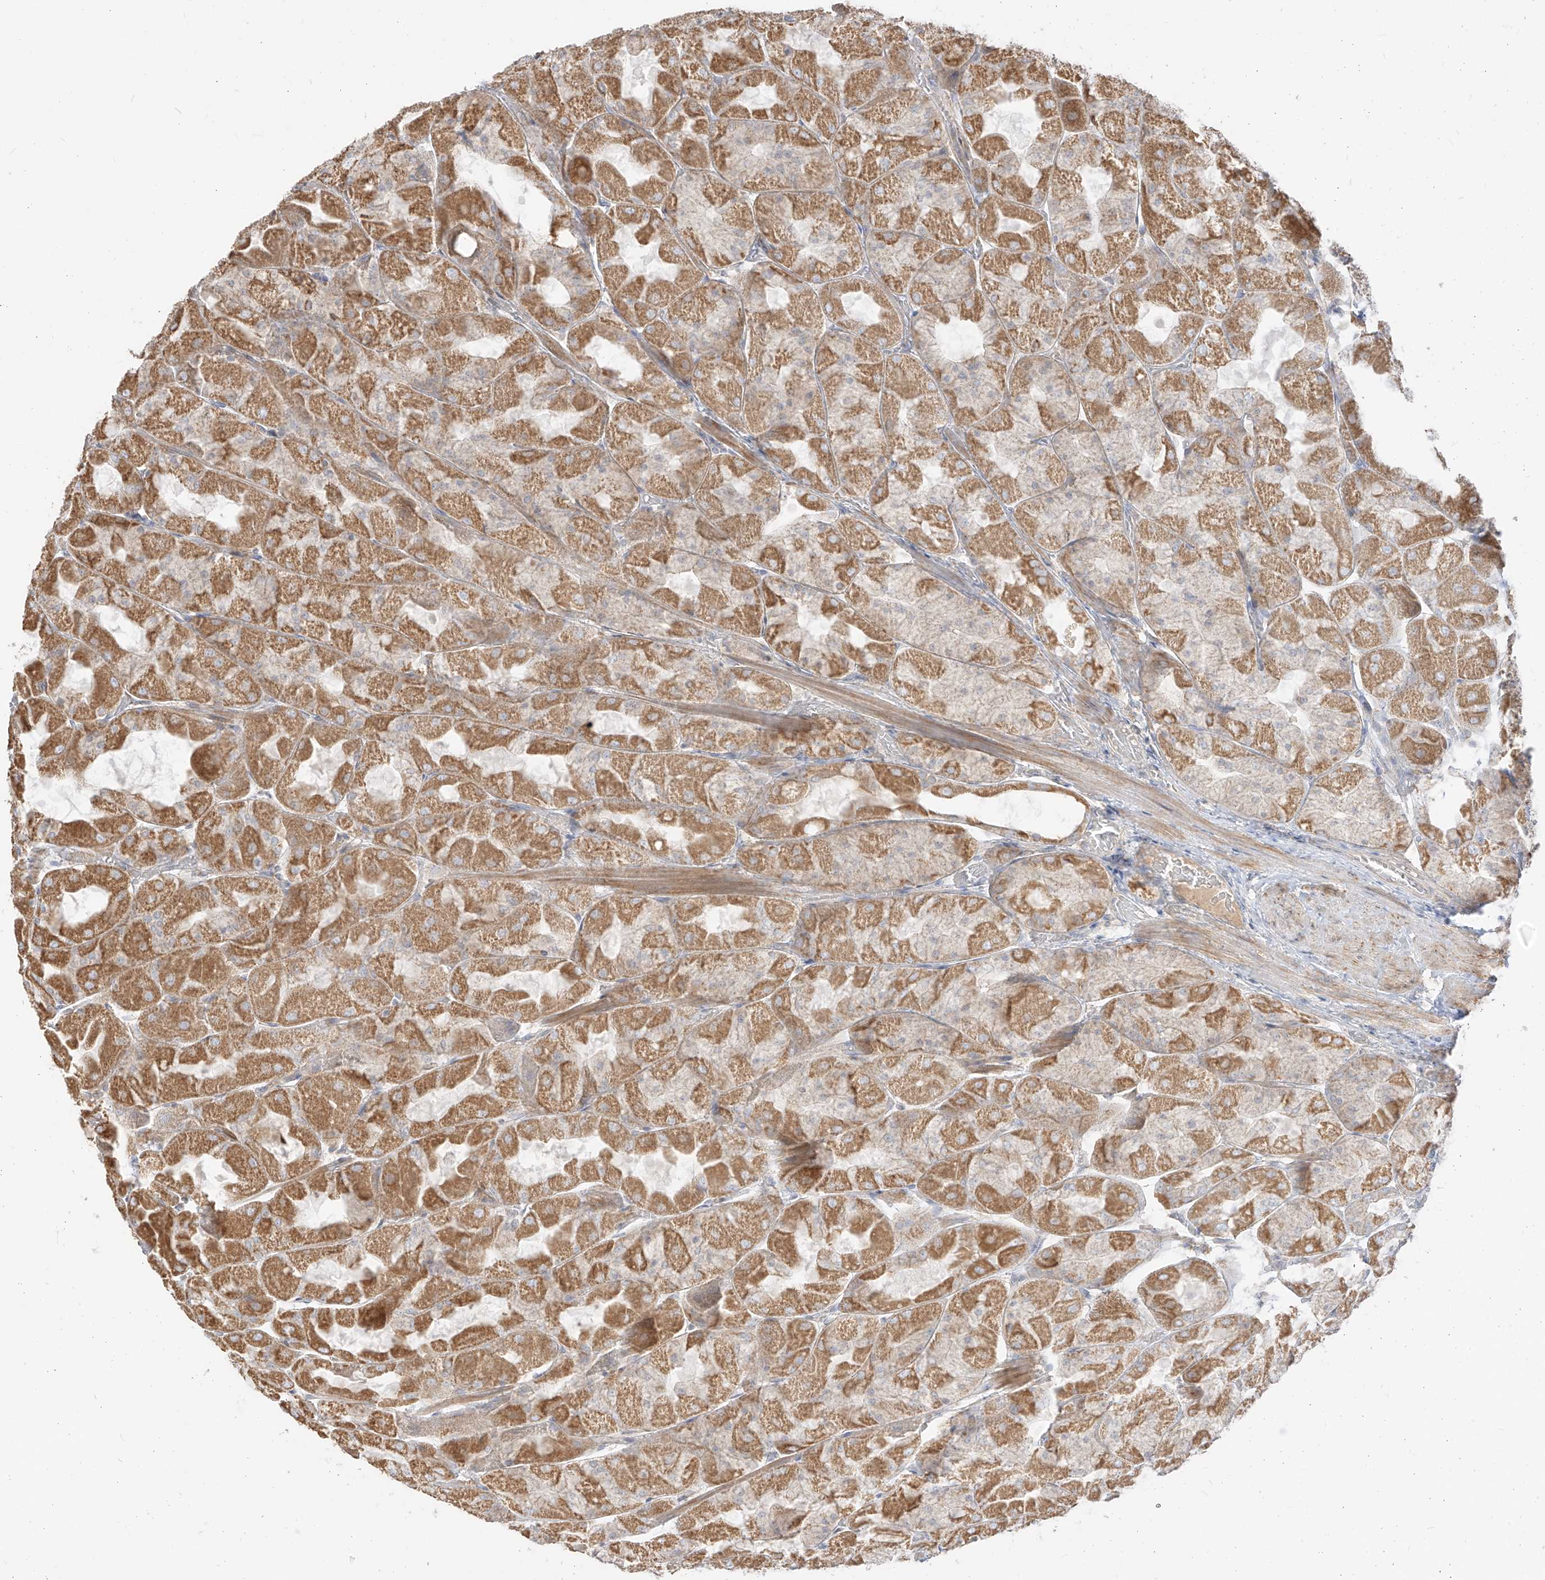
{"staining": {"intensity": "moderate", "quantity": ">75%", "location": "cytoplasmic/membranous"}, "tissue": "stomach", "cell_type": "Glandular cells", "image_type": "normal", "snomed": [{"axis": "morphology", "description": "Normal tissue, NOS"}, {"axis": "topography", "description": "Stomach"}], "caption": "Immunohistochemical staining of benign human stomach shows medium levels of moderate cytoplasmic/membranous staining in about >75% of glandular cells.", "gene": "ZIM3", "patient": {"sex": "female", "age": 61}}